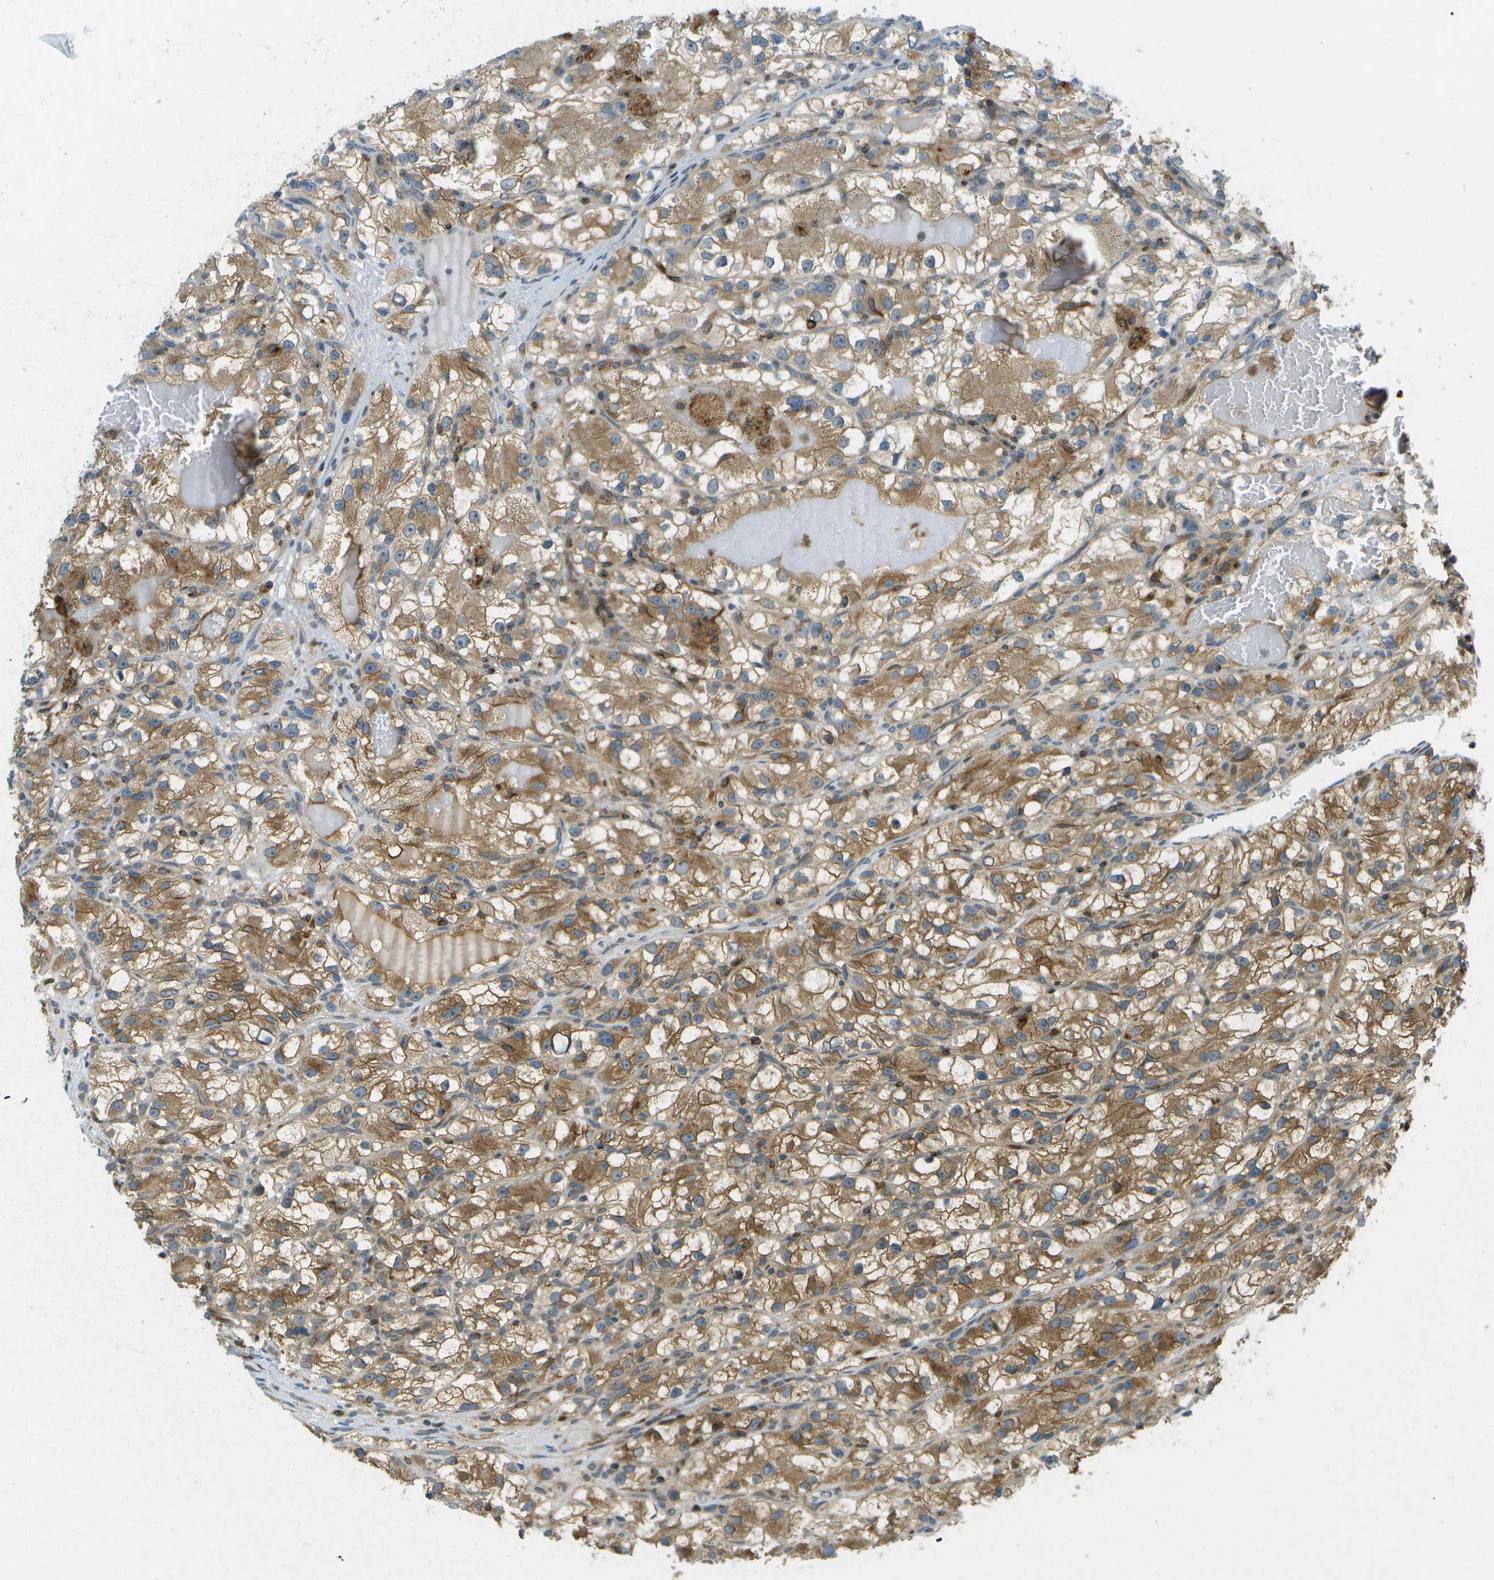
{"staining": {"intensity": "moderate", "quantity": ">75%", "location": "cytoplasmic/membranous"}, "tissue": "renal cancer", "cell_type": "Tumor cells", "image_type": "cancer", "snomed": [{"axis": "morphology", "description": "Adenocarcinoma, NOS"}, {"axis": "topography", "description": "Kidney"}], "caption": "The photomicrograph exhibits immunohistochemical staining of adenocarcinoma (renal). There is moderate cytoplasmic/membranous staining is identified in approximately >75% of tumor cells.", "gene": "TMTC1", "patient": {"sex": "female", "age": 57}}